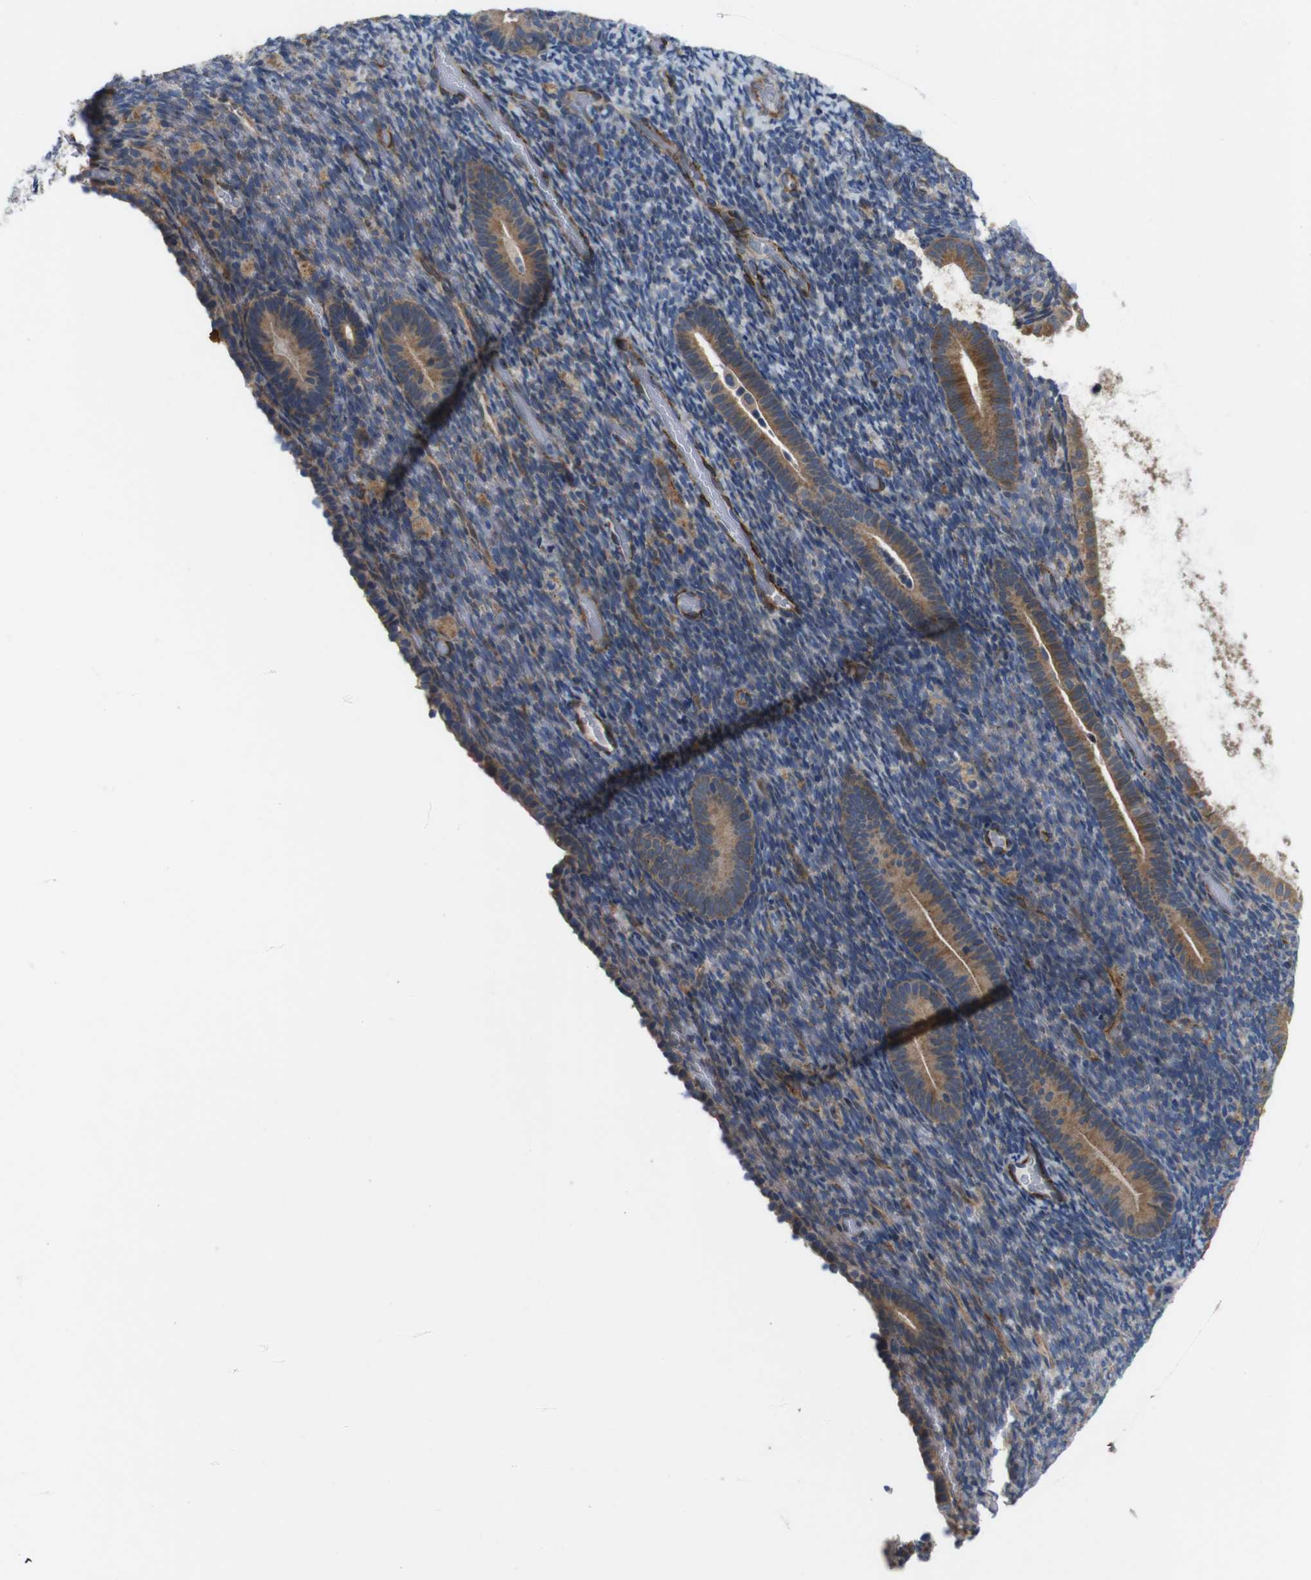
{"staining": {"intensity": "negative", "quantity": "none", "location": "none"}, "tissue": "endometrium", "cell_type": "Cells in endometrial stroma", "image_type": "normal", "snomed": [{"axis": "morphology", "description": "Normal tissue, NOS"}, {"axis": "topography", "description": "Endometrium"}], "caption": "The immunohistochemistry (IHC) histopathology image has no significant expression in cells in endometrial stroma of endometrium. (DAB IHC, high magnification).", "gene": "GGT7", "patient": {"sex": "female", "age": 51}}